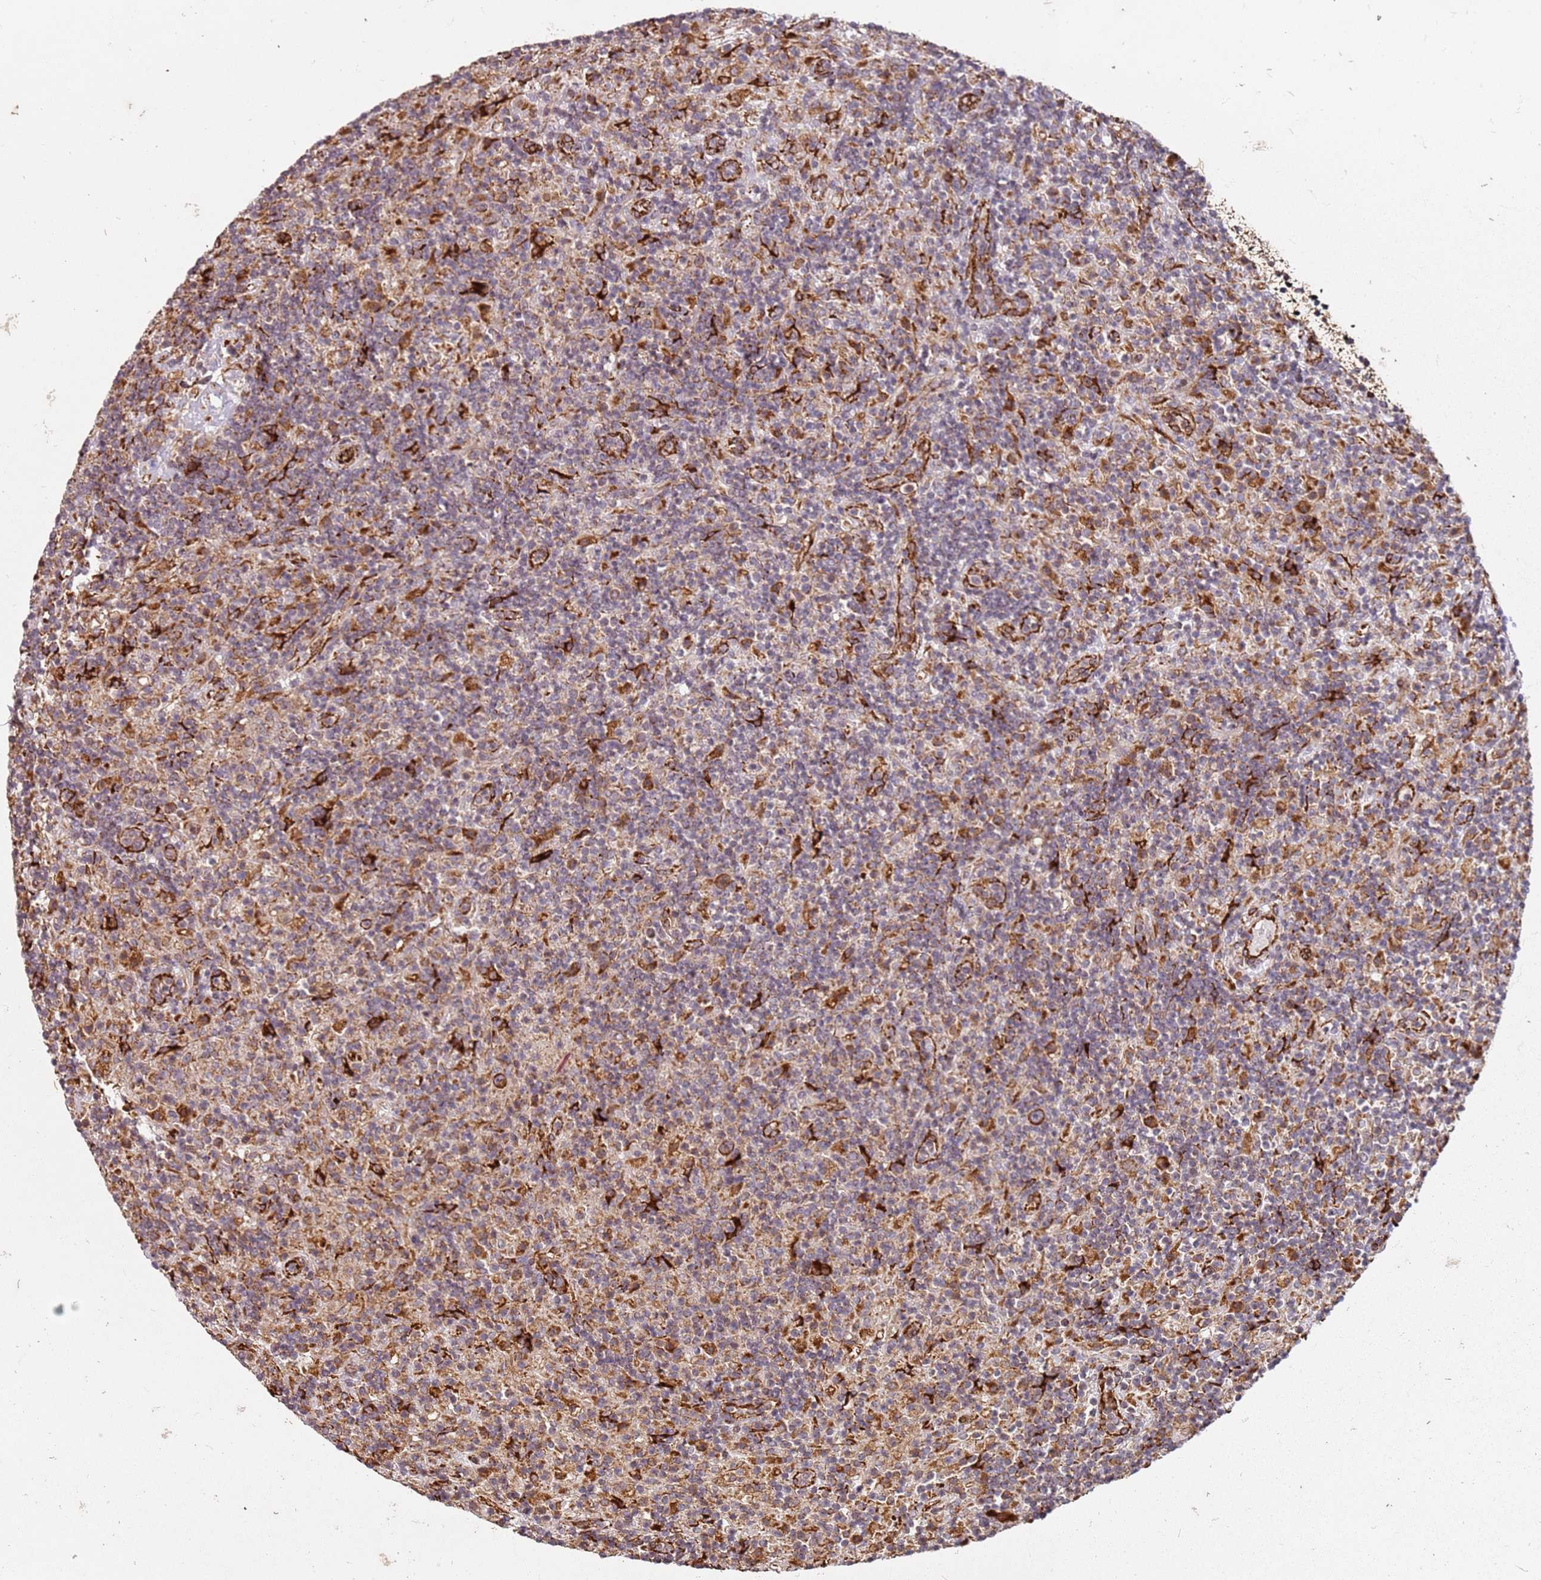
{"staining": {"intensity": "strong", "quantity": ">75%", "location": "cytoplasmic/membranous"}, "tissue": "lymphoma", "cell_type": "Tumor cells", "image_type": "cancer", "snomed": [{"axis": "morphology", "description": "Hodgkin's disease, NOS"}, {"axis": "topography", "description": "Lymph node"}], "caption": "Tumor cells reveal strong cytoplasmic/membranous positivity in about >75% of cells in Hodgkin's disease. (brown staining indicates protein expression, while blue staining denotes nuclei).", "gene": "ARFRP1", "patient": {"sex": "male", "age": 70}}